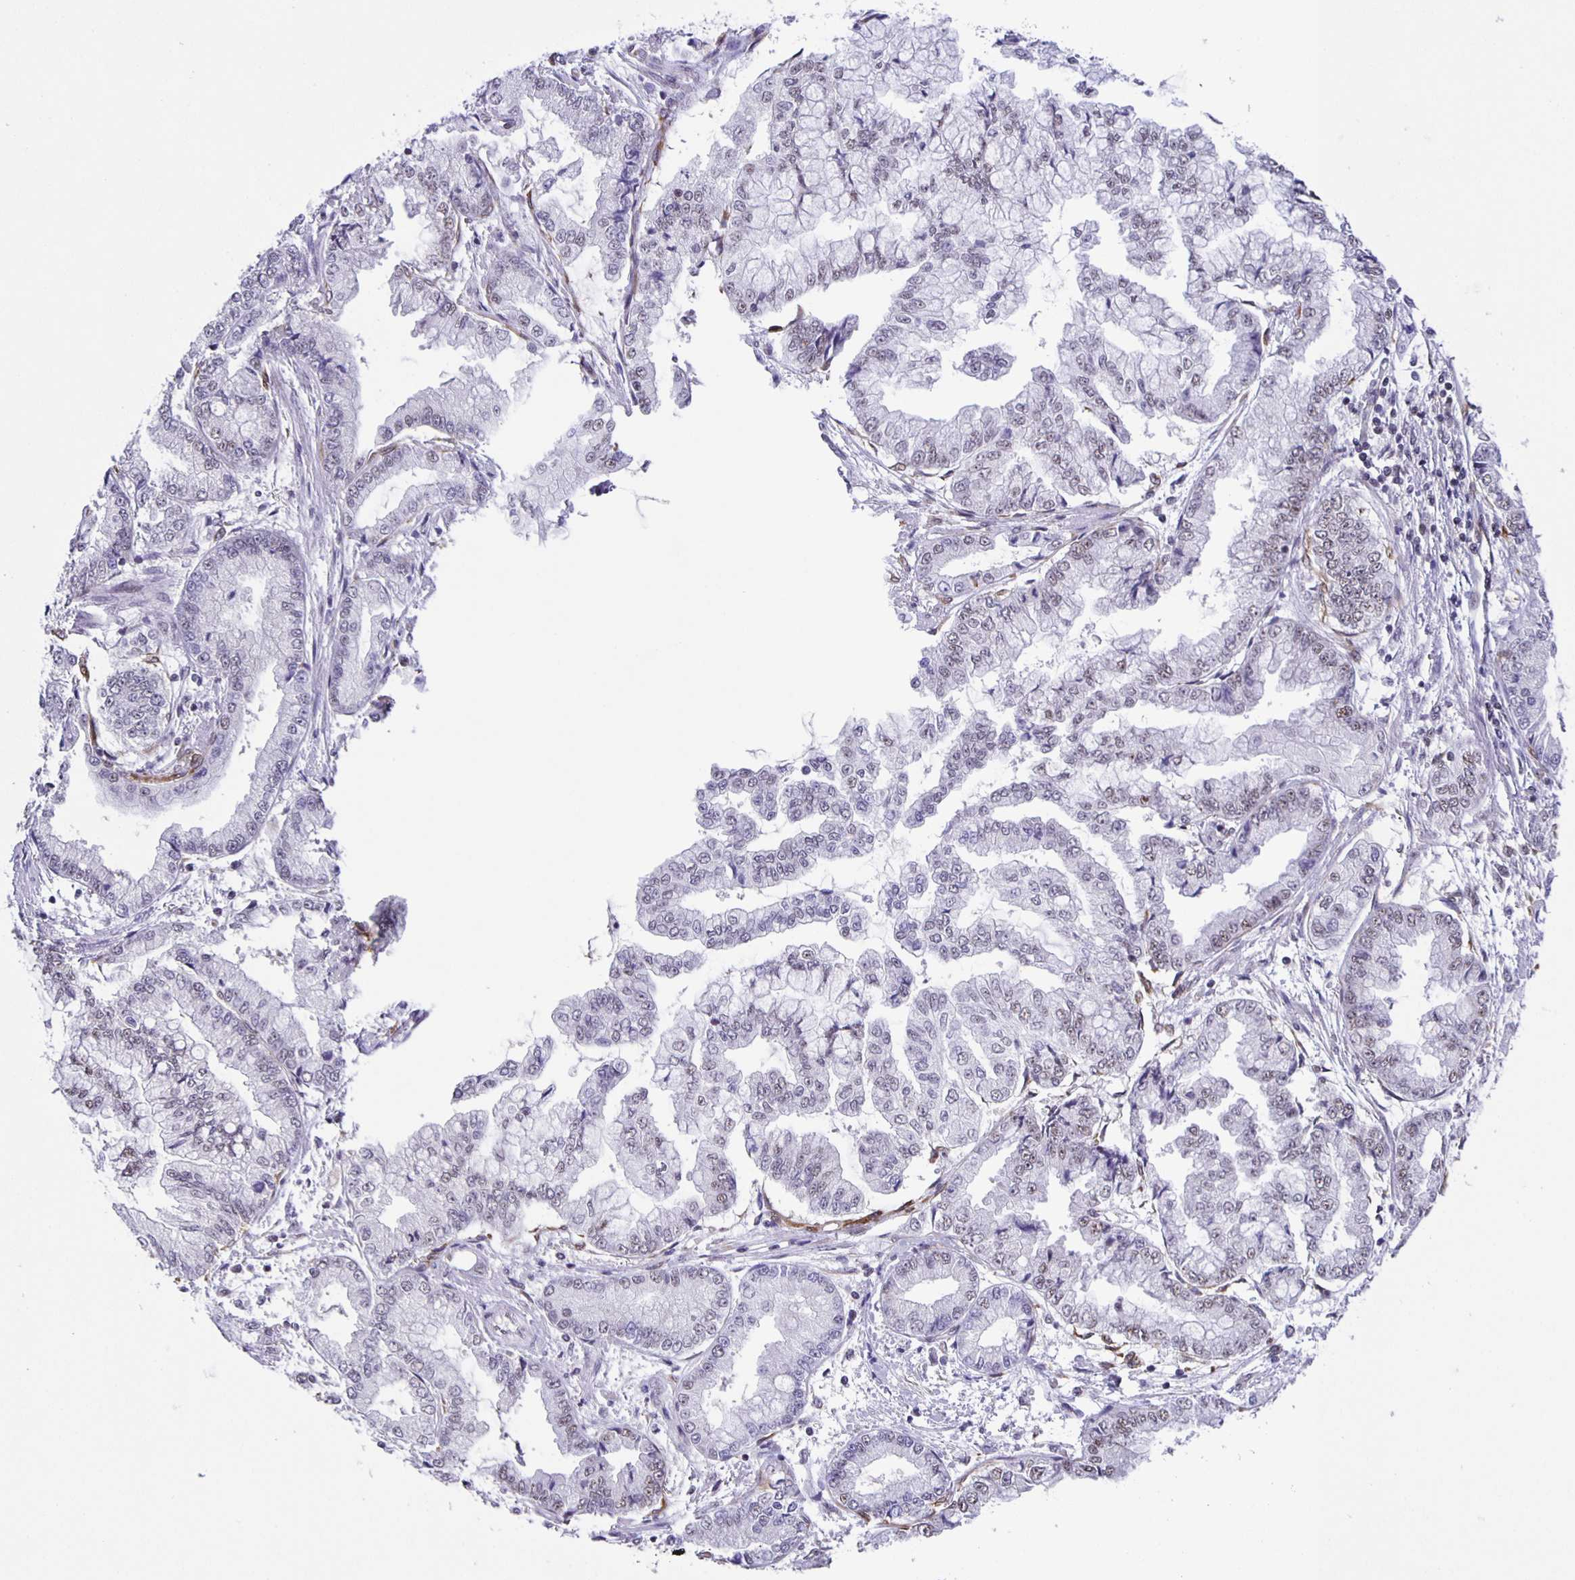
{"staining": {"intensity": "weak", "quantity": "<25%", "location": "nuclear"}, "tissue": "stomach cancer", "cell_type": "Tumor cells", "image_type": "cancer", "snomed": [{"axis": "morphology", "description": "Adenocarcinoma, NOS"}, {"axis": "topography", "description": "Stomach, upper"}], "caption": "Immunohistochemistry (IHC) of human stomach cancer (adenocarcinoma) exhibits no expression in tumor cells.", "gene": "ZRANB2", "patient": {"sex": "female", "age": 74}}